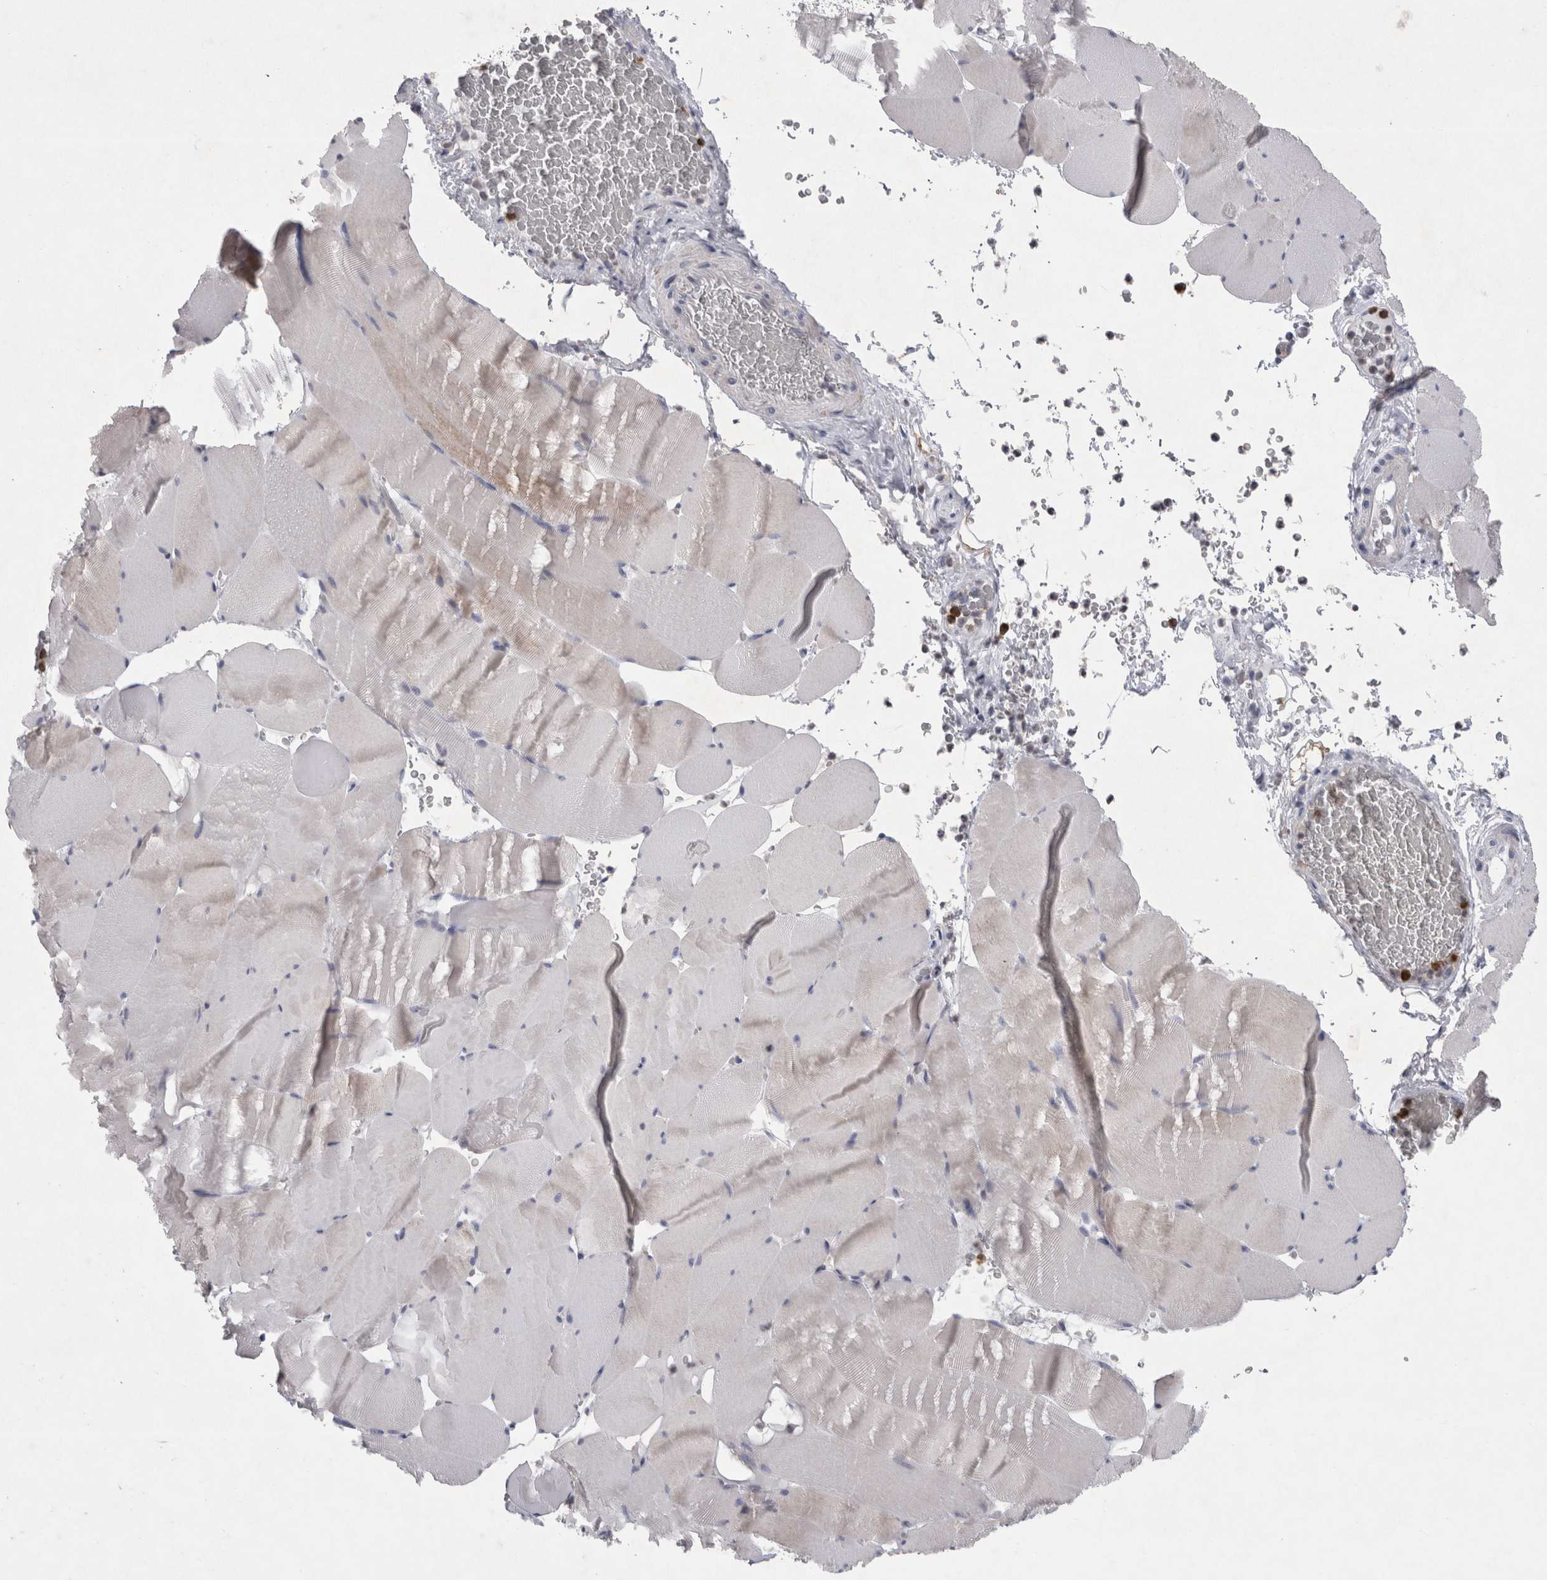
{"staining": {"intensity": "negative", "quantity": "none", "location": "none"}, "tissue": "skeletal muscle", "cell_type": "Myocytes", "image_type": "normal", "snomed": [{"axis": "morphology", "description": "Normal tissue, NOS"}, {"axis": "topography", "description": "Skeletal muscle"}], "caption": "Immunohistochemistry micrograph of normal skeletal muscle: human skeletal muscle stained with DAB (3,3'-diaminobenzidine) shows no significant protein expression in myocytes. (DAB (3,3'-diaminobenzidine) immunohistochemistry, high magnification).", "gene": "AGMAT", "patient": {"sex": "male", "age": 62}}